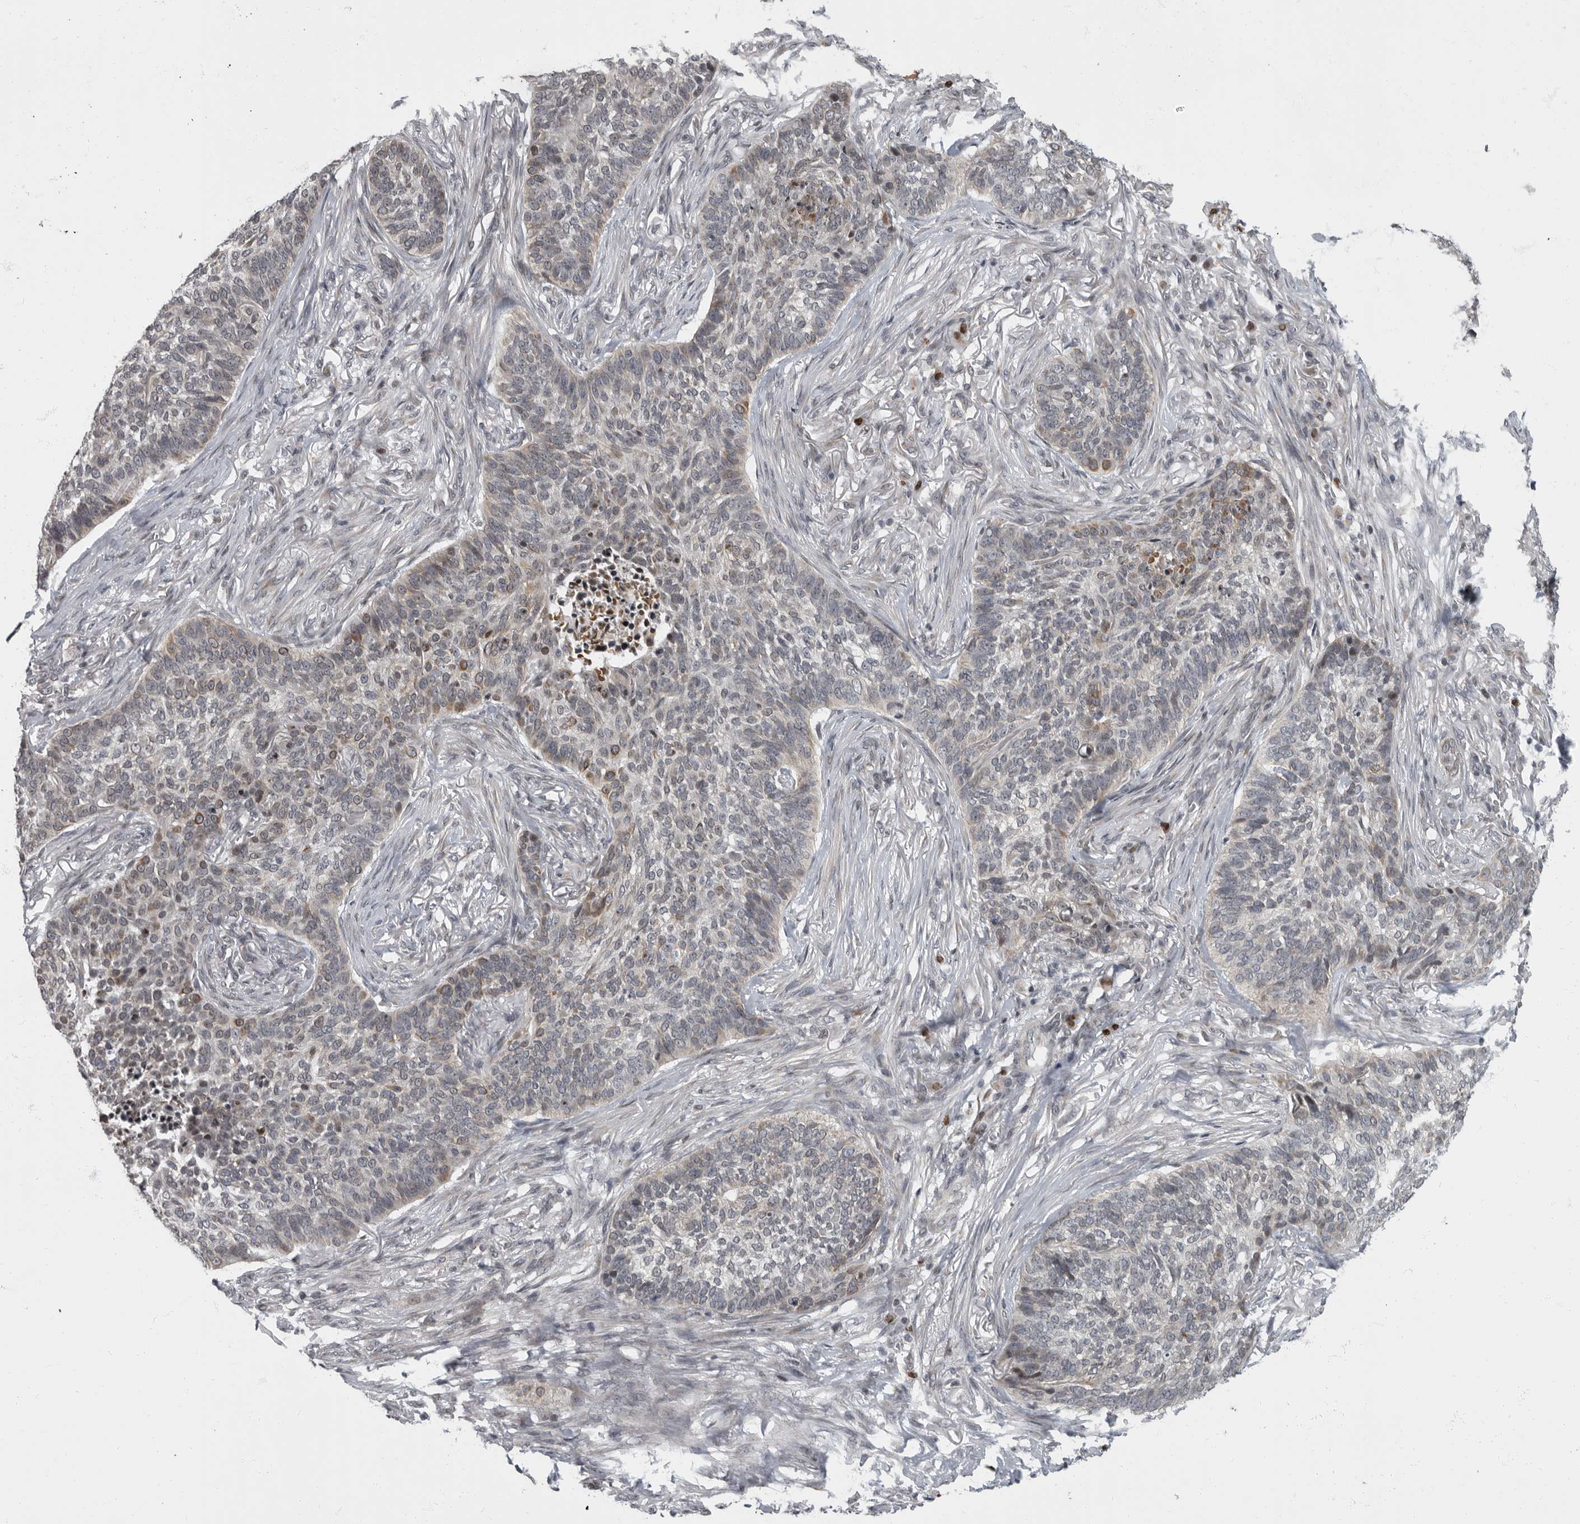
{"staining": {"intensity": "moderate", "quantity": "<25%", "location": "cytoplasmic/membranous"}, "tissue": "skin cancer", "cell_type": "Tumor cells", "image_type": "cancer", "snomed": [{"axis": "morphology", "description": "Basal cell carcinoma"}, {"axis": "topography", "description": "Skin"}], "caption": "Human skin cancer (basal cell carcinoma) stained with a brown dye reveals moderate cytoplasmic/membranous positive staining in approximately <25% of tumor cells.", "gene": "EVI5", "patient": {"sex": "male", "age": 85}}